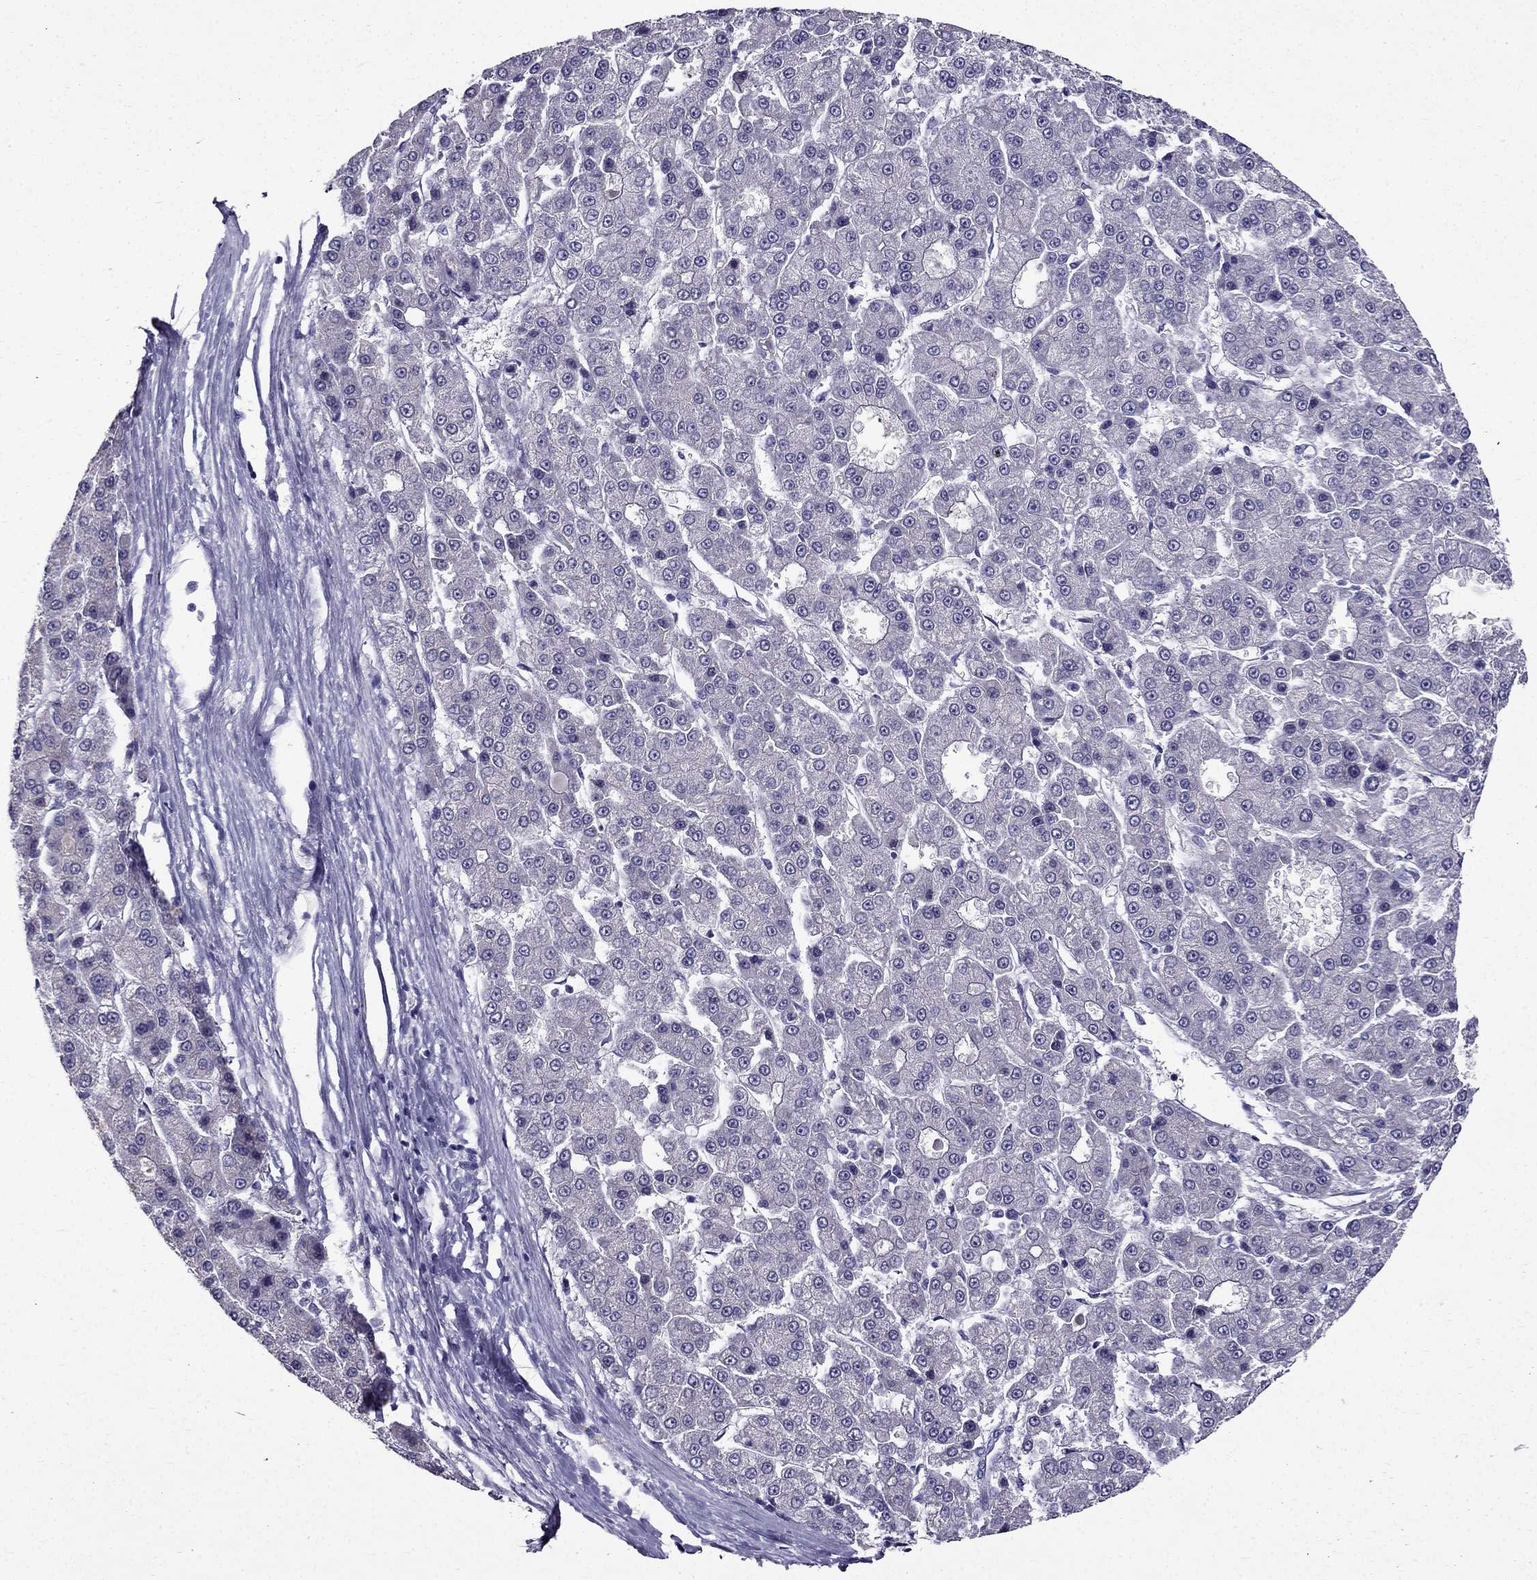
{"staining": {"intensity": "negative", "quantity": "none", "location": "none"}, "tissue": "liver cancer", "cell_type": "Tumor cells", "image_type": "cancer", "snomed": [{"axis": "morphology", "description": "Carcinoma, Hepatocellular, NOS"}, {"axis": "topography", "description": "Liver"}], "caption": "Tumor cells show no significant protein staining in liver hepatocellular carcinoma. (Brightfield microscopy of DAB (3,3'-diaminobenzidine) immunohistochemistry (IHC) at high magnification).", "gene": "DUSP15", "patient": {"sex": "male", "age": 70}}